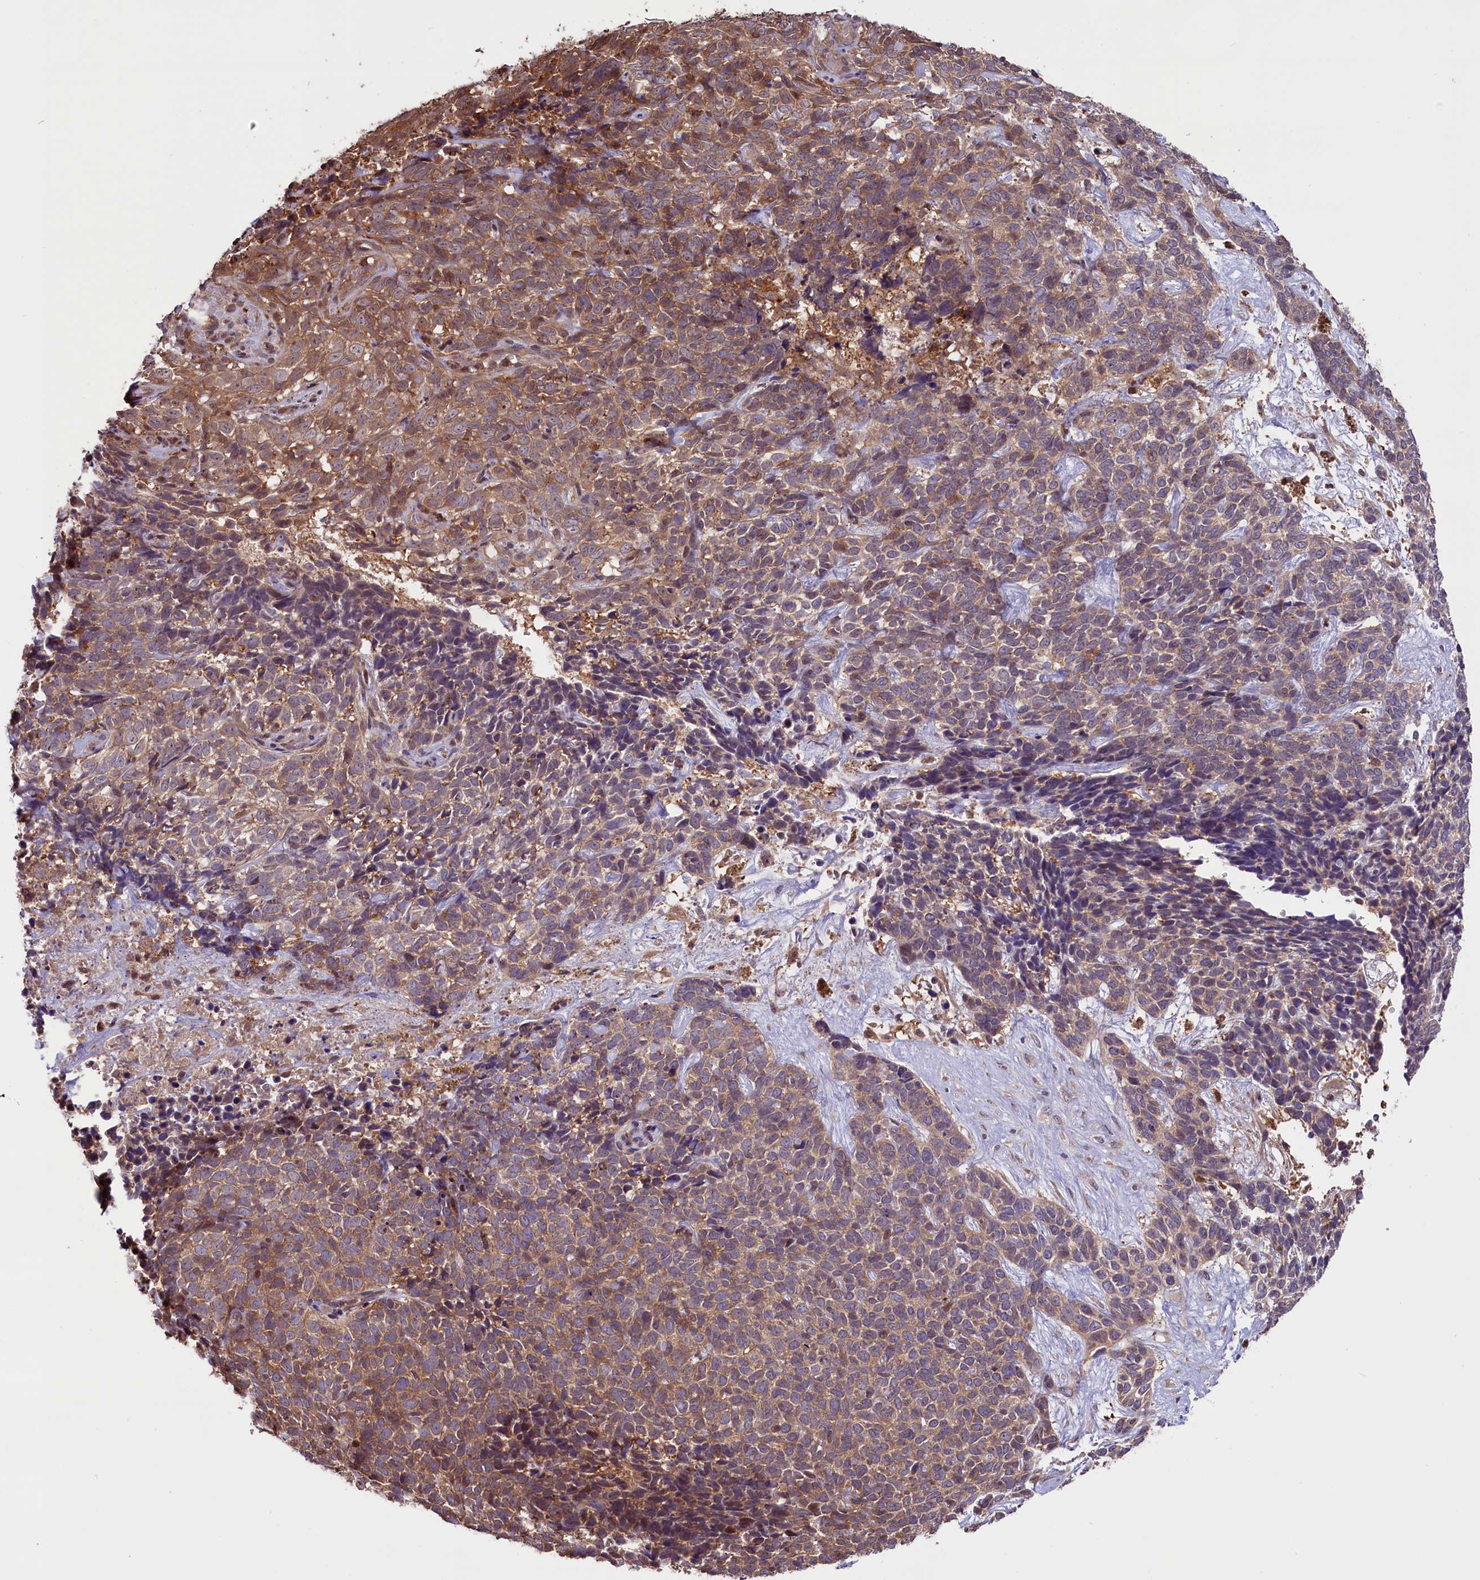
{"staining": {"intensity": "moderate", "quantity": ">75%", "location": "cytoplasmic/membranous"}, "tissue": "skin cancer", "cell_type": "Tumor cells", "image_type": "cancer", "snomed": [{"axis": "morphology", "description": "Basal cell carcinoma"}, {"axis": "topography", "description": "Skin"}], "caption": "Tumor cells exhibit medium levels of moderate cytoplasmic/membranous positivity in about >75% of cells in skin cancer (basal cell carcinoma). The protein of interest is stained brown, and the nuclei are stained in blue (DAB (3,3'-diaminobenzidine) IHC with brightfield microscopy, high magnification).", "gene": "RIC8A", "patient": {"sex": "female", "age": 84}}